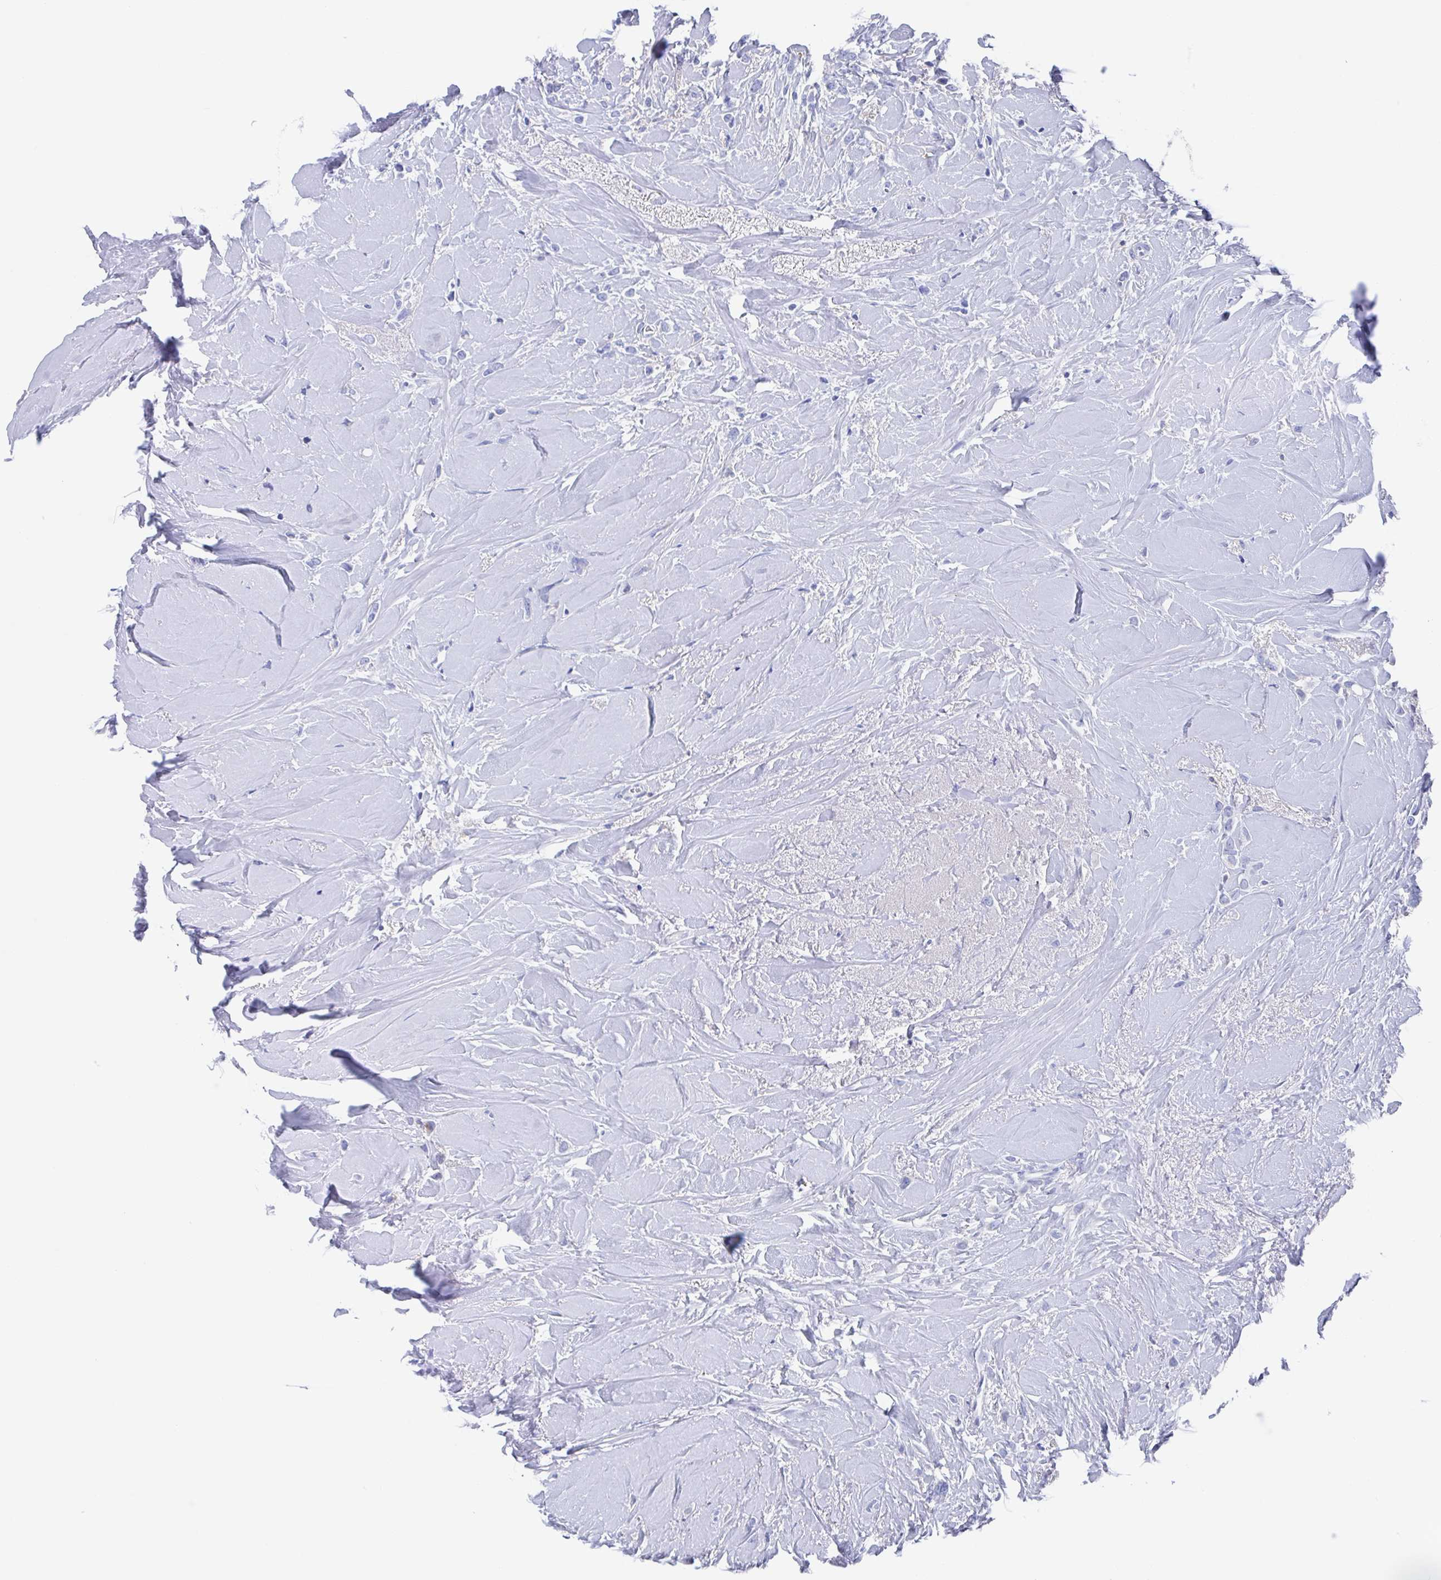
{"staining": {"intensity": "negative", "quantity": "none", "location": "none"}, "tissue": "breast cancer", "cell_type": "Tumor cells", "image_type": "cancer", "snomed": [{"axis": "morphology", "description": "Duct carcinoma"}, {"axis": "topography", "description": "Breast"}], "caption": "Micrograph shows no significant protein positivity in tumor cells of breast cancer.", "gene": "FCGR3A", "patient": {"sex": "female", "age": 80}}